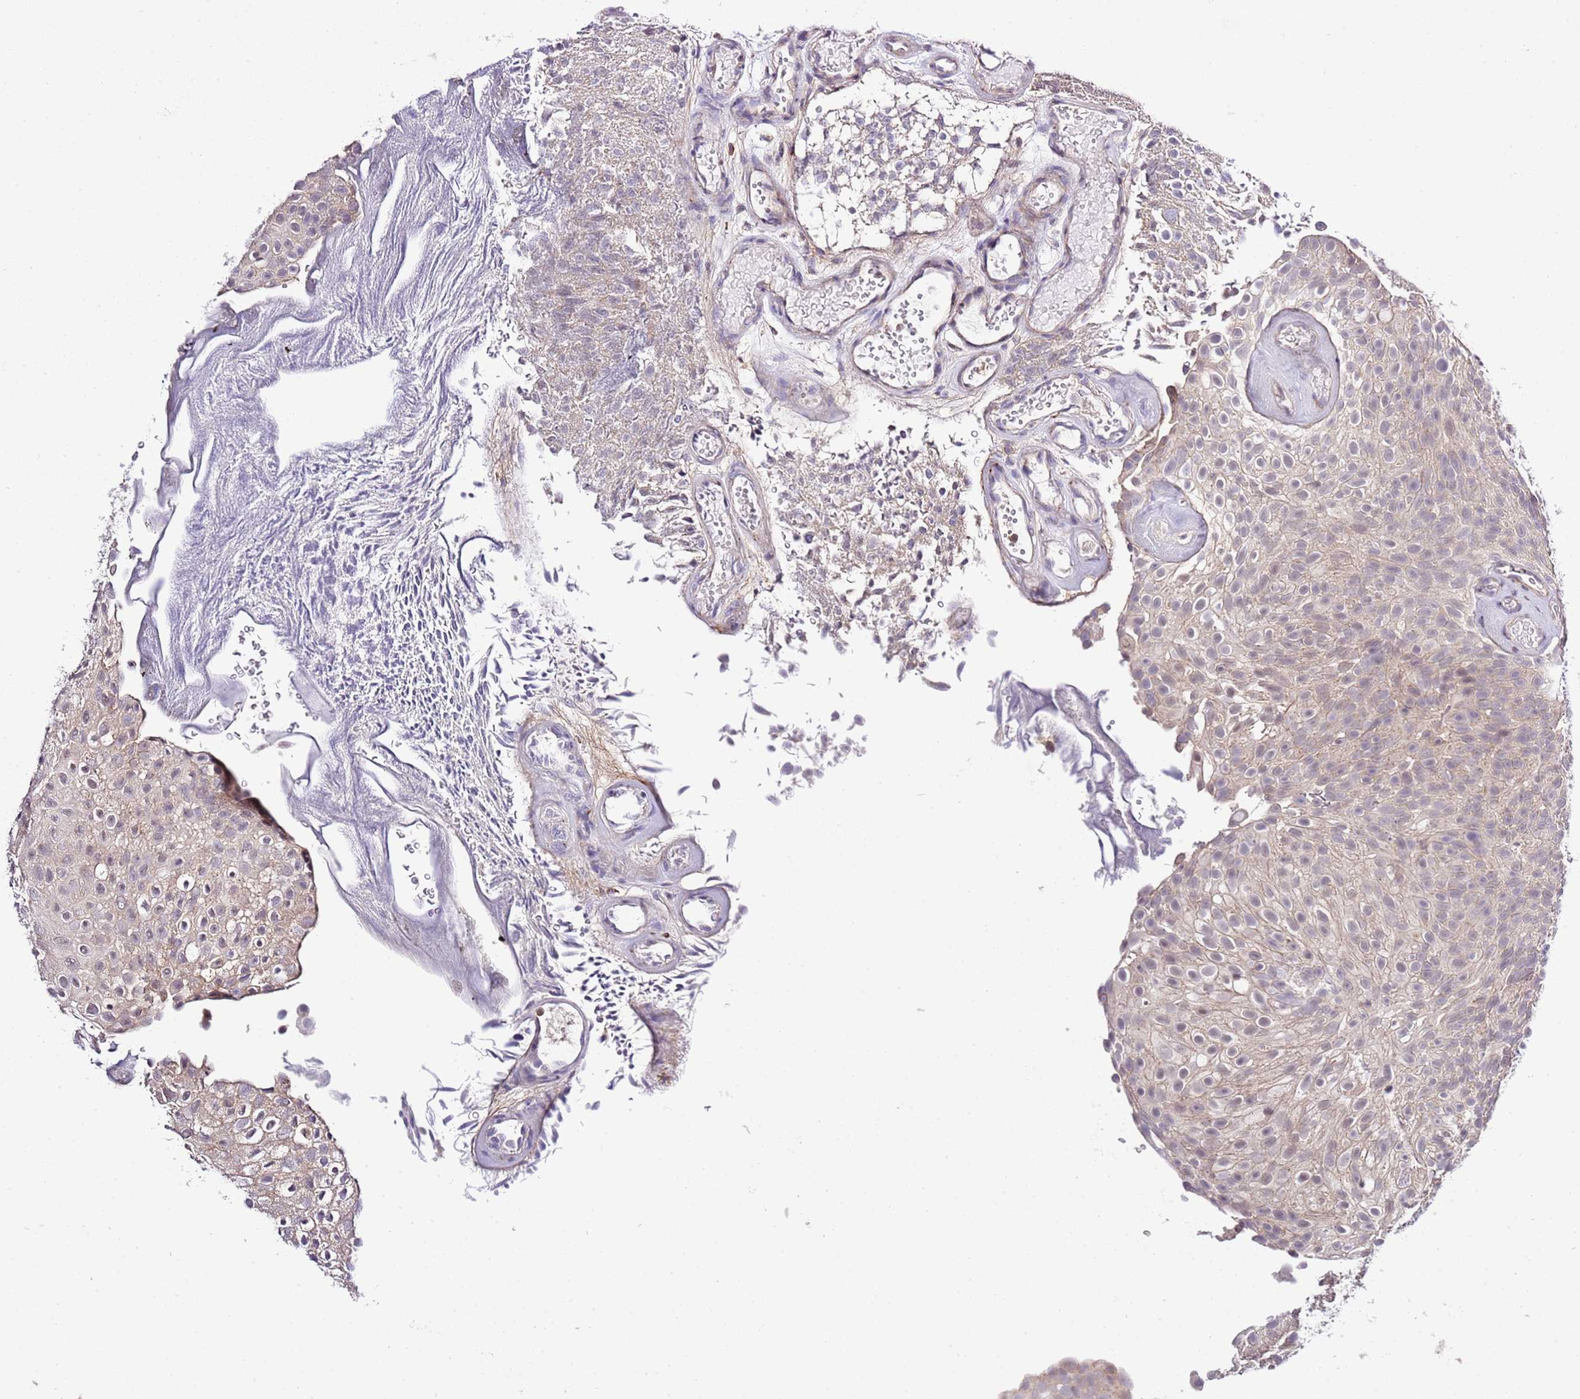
{"staining": {"intensity": "negative", "quantity": "none", "location": "none"}, "tissue": "urothelial cancer", "cell_type": "Tumor cells", "image_type": "cancer", "snomed": [{"axis": "morphology", "description": "Urothelial carcinoma, Low grade"}, {"axis": "topography", "description": "Urinary bladder"}], "caption": "Tumor cells are negative for brown protein staining in urothelial cancer.", "gene": "EFHD1", "patient": {"sex": "male", "age": 78}}